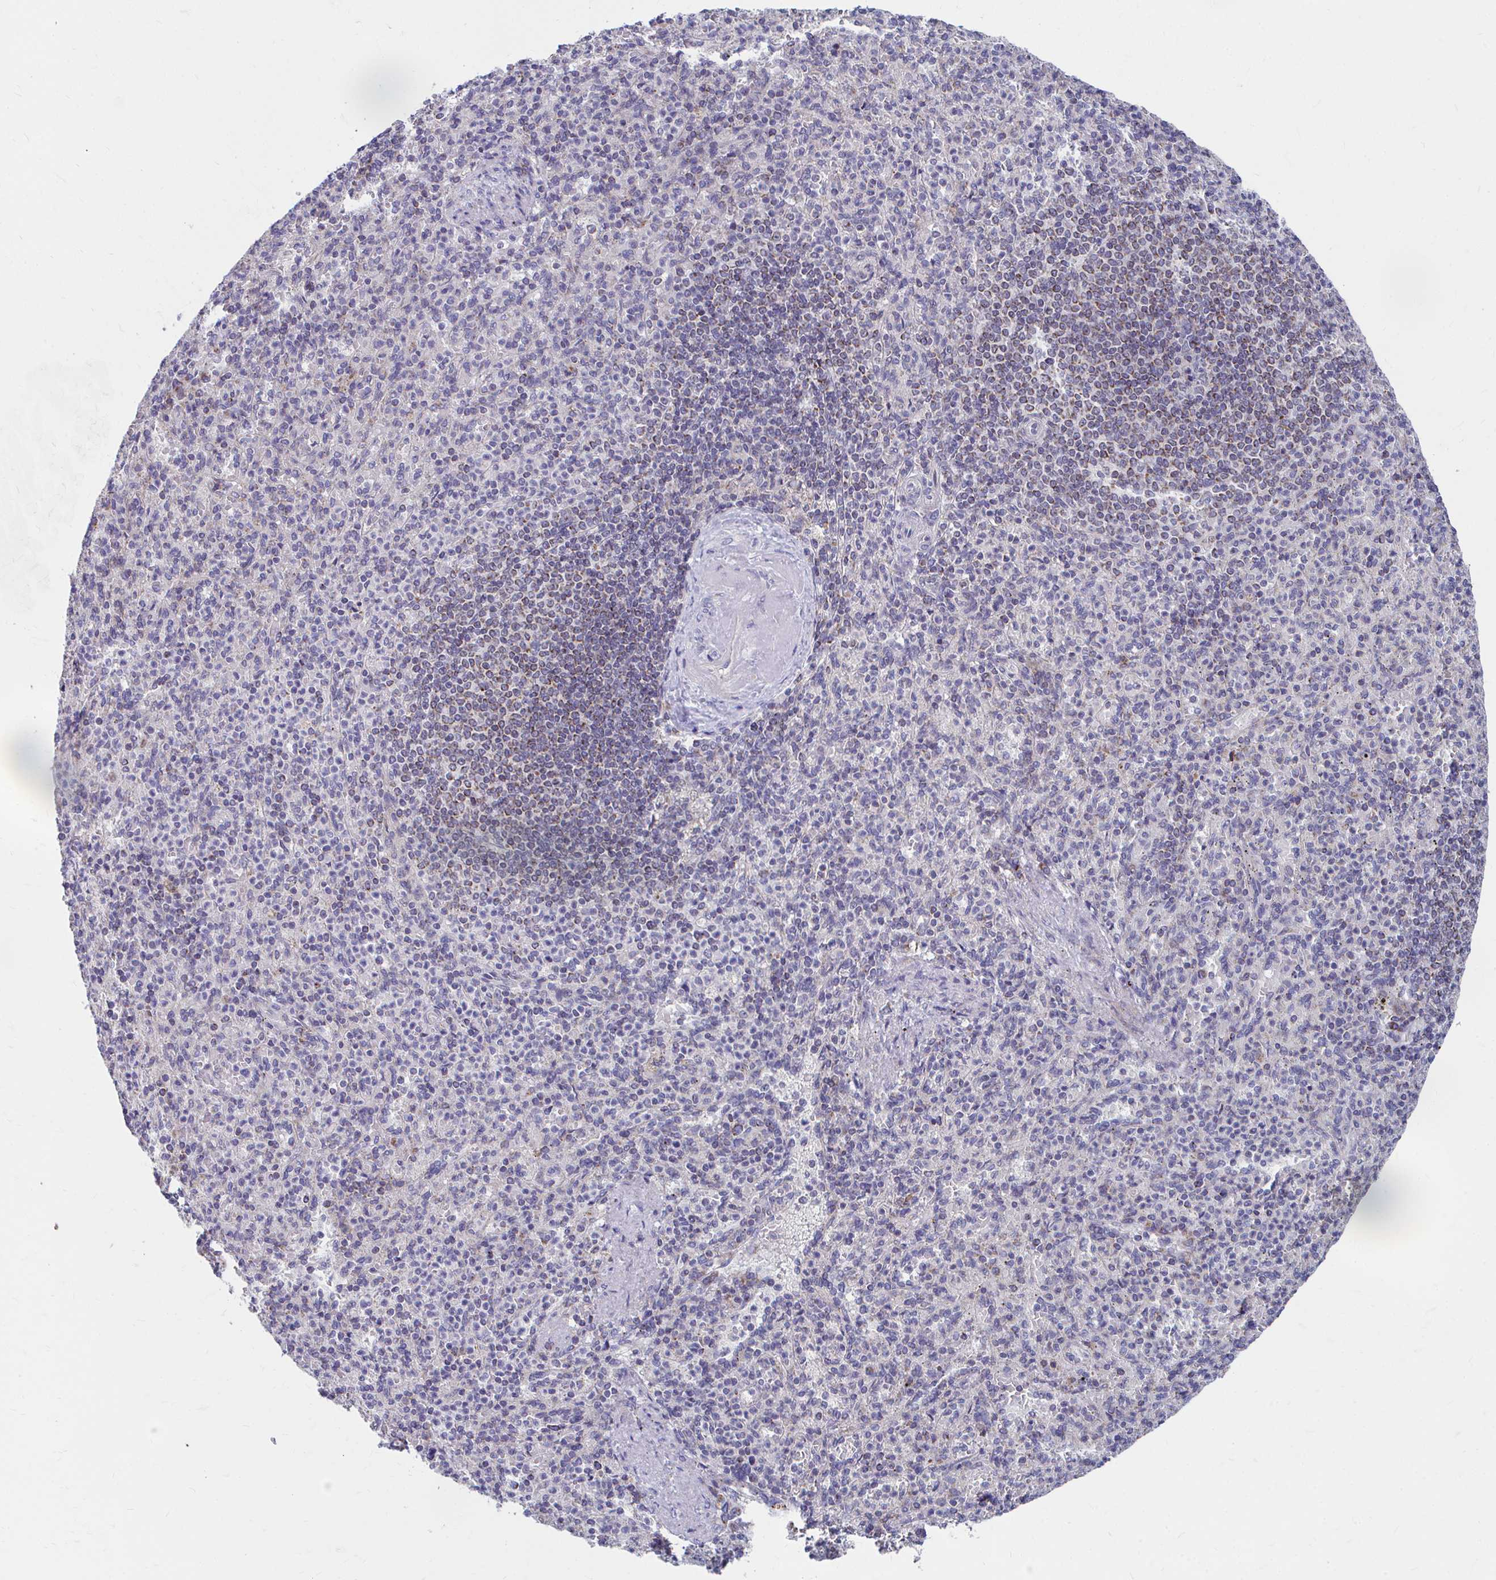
{"staining": {"intensity": "negative", "quantity": "none", "location": "none"}, "tissue": "spleen", "cell_type": "Cells in red pulp", "image_type": "normal", "snomed": [{"axis": "morphology", "description": "Normal tissue, NOS"}, {"axis": "topography", "description": "Spleen"}], "caption": "A photomicrograph of spleen stained for a protein displays no brown staining in cells in red pulp. Brightfield microscopy of immunohistochemistry stained with DAB (brown) and hematoxylin (blue), captured at high magnification.", "gene": "PEX3", "patient": {"sex": "female", "age": 74}}